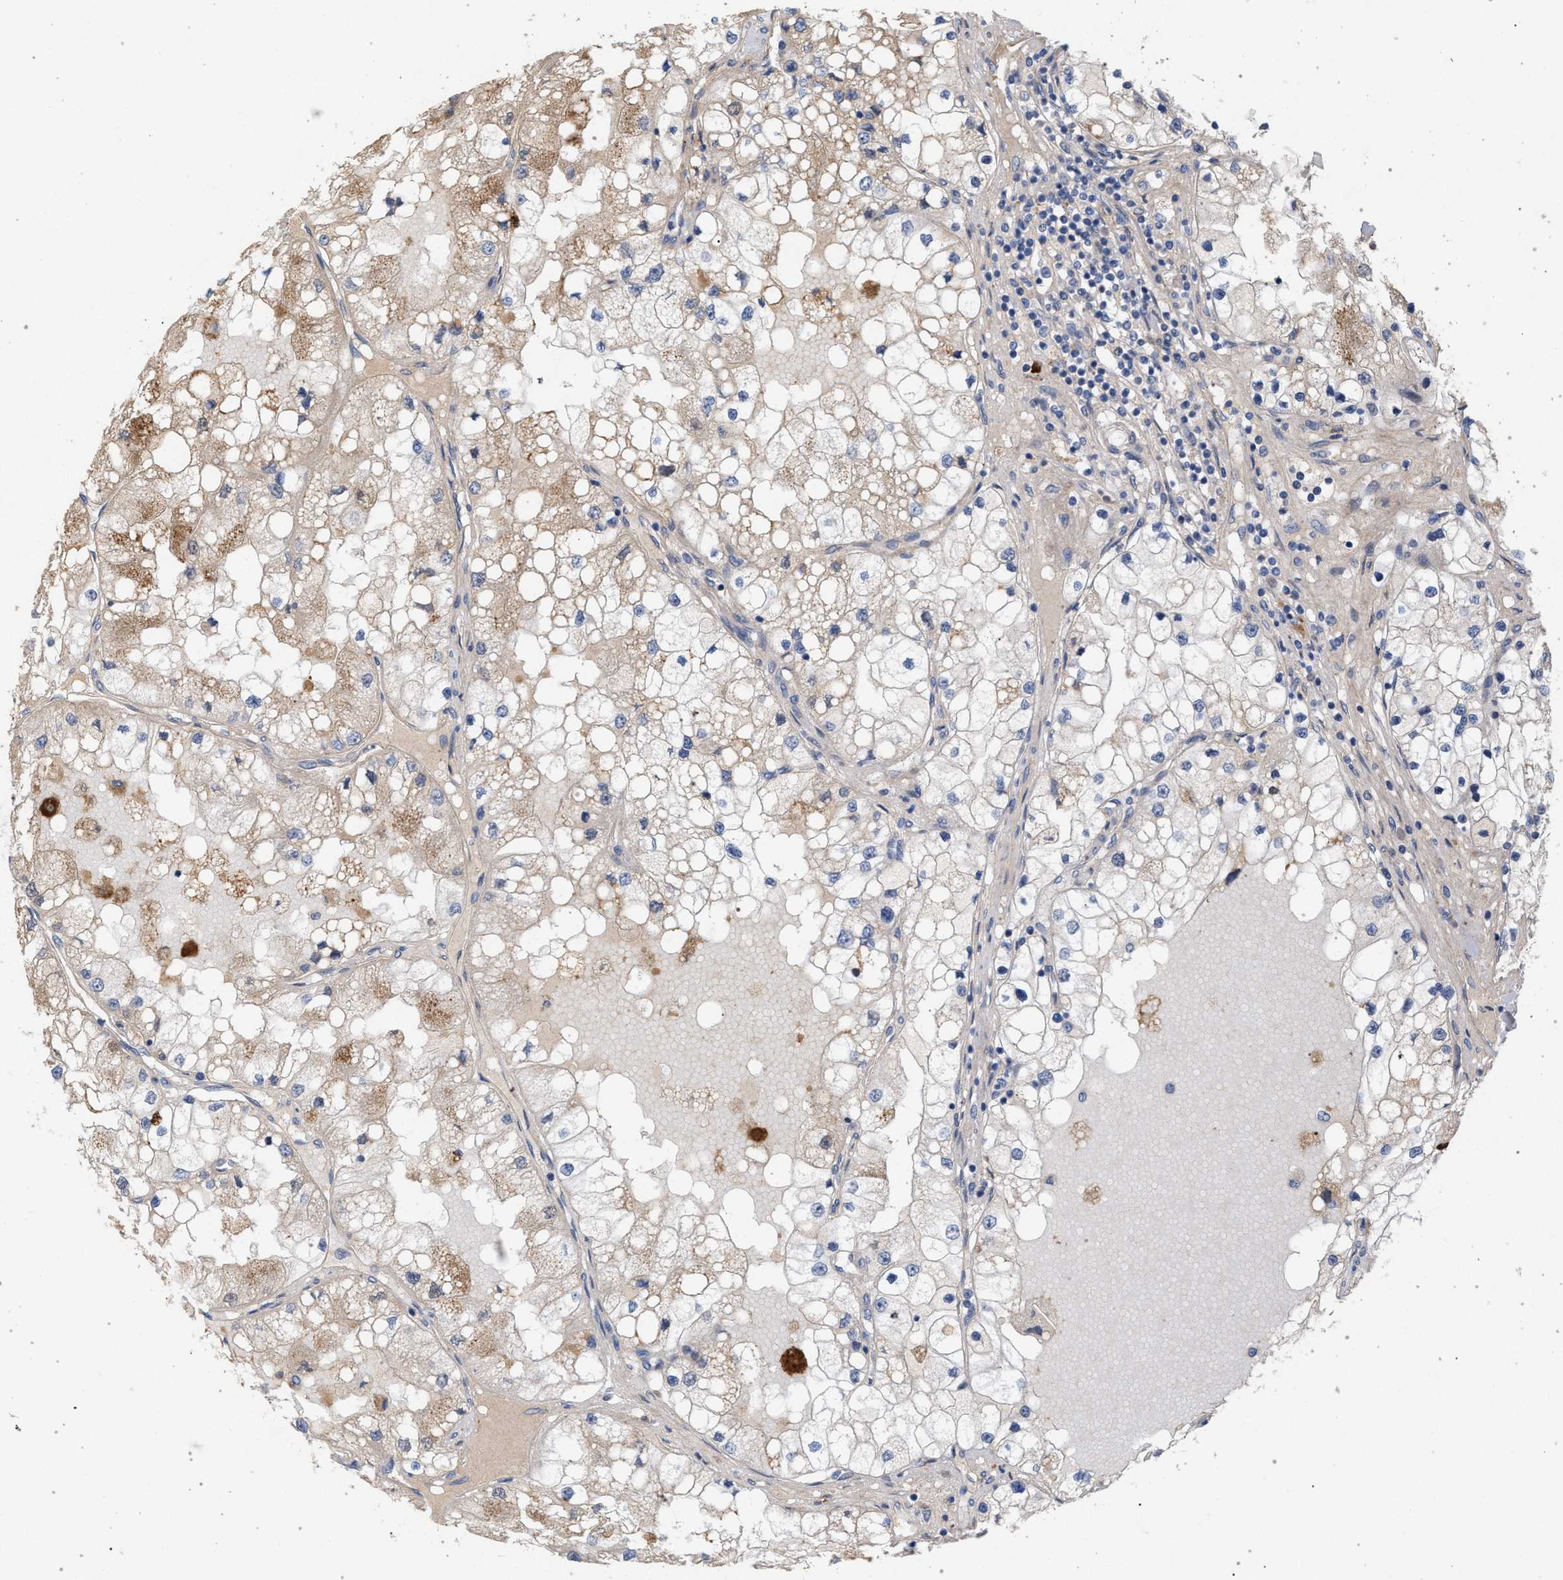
{"staining": {"intensity": "moderate", "quantity": "25%-75%", "location": "cytoplasmic/membranous"}, "tissue": "renal cancer", "cell_type": "Tumor cells", "image_type": "cancer", "snomed": [{"axis": "morphology", "description": "Adenocarcinoma, NOS"}, {"axis": "topography", "description": "Kidney"}], "caption": "Protein expression analysis of adenocarcinoma (renal) shows moderate cytoplasmic/membranous expression in about 25%-75% of tumor cells. The staining was performed using DAB (3,3'-diaminobenzidine) to visualize the protein expression in brown, while the nuclei were stained in blue with hematoxylin (Magnification: 20x).", "gene": "MAMDC2", "patient": {"sex": "male", "age": 68}}